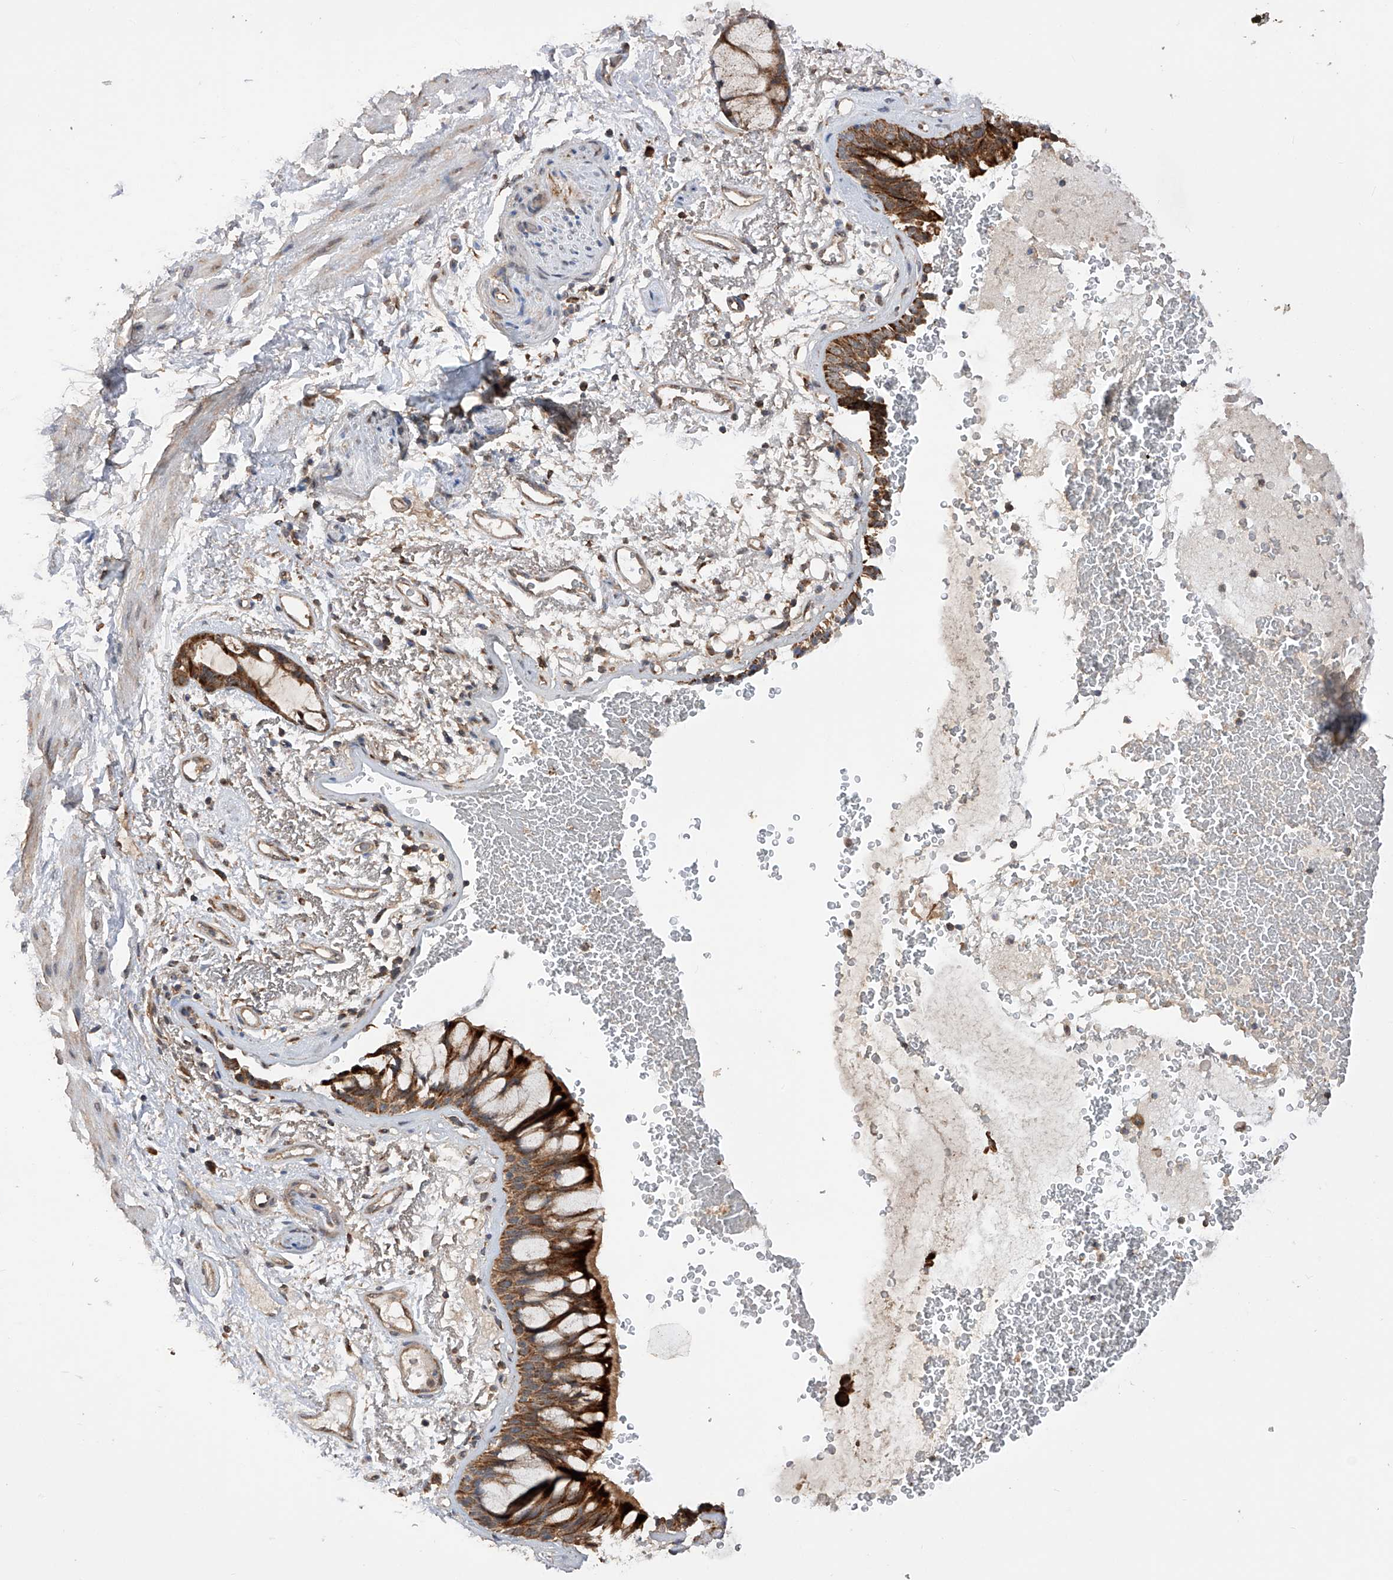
{"staining": {"intensity": "strong", "quantity": ">75%", "location": "cytoplasmic/membranous"}, "tissue": "bronchus", "cell_type": "Respiratory epithelial cells", "image_type": "normal", "snomed": [{"axis": "morphology", "description": "Normal tissue, NOS"}, {"axis": "morphology", "description": "Squamous cell carcinoma, NOS"}, {"axis": "topography", "description": "Lymph node"}, {"axis": "topography", "description": "Bronchus"}, {"axis": "topography", "description": "Lung"}], "caption": "This micrograph demonstrates unremarkable bronchus stained with immunohistochemistry (IHC) to label a protein in brown. The cytoplasmic/membranous of respiratory epithelial cells show strong positivity for the protein. Nuclei are counter-stained blue.", "gene": "SDHAF4", "patient": {"sex": "male", "age": 66}}